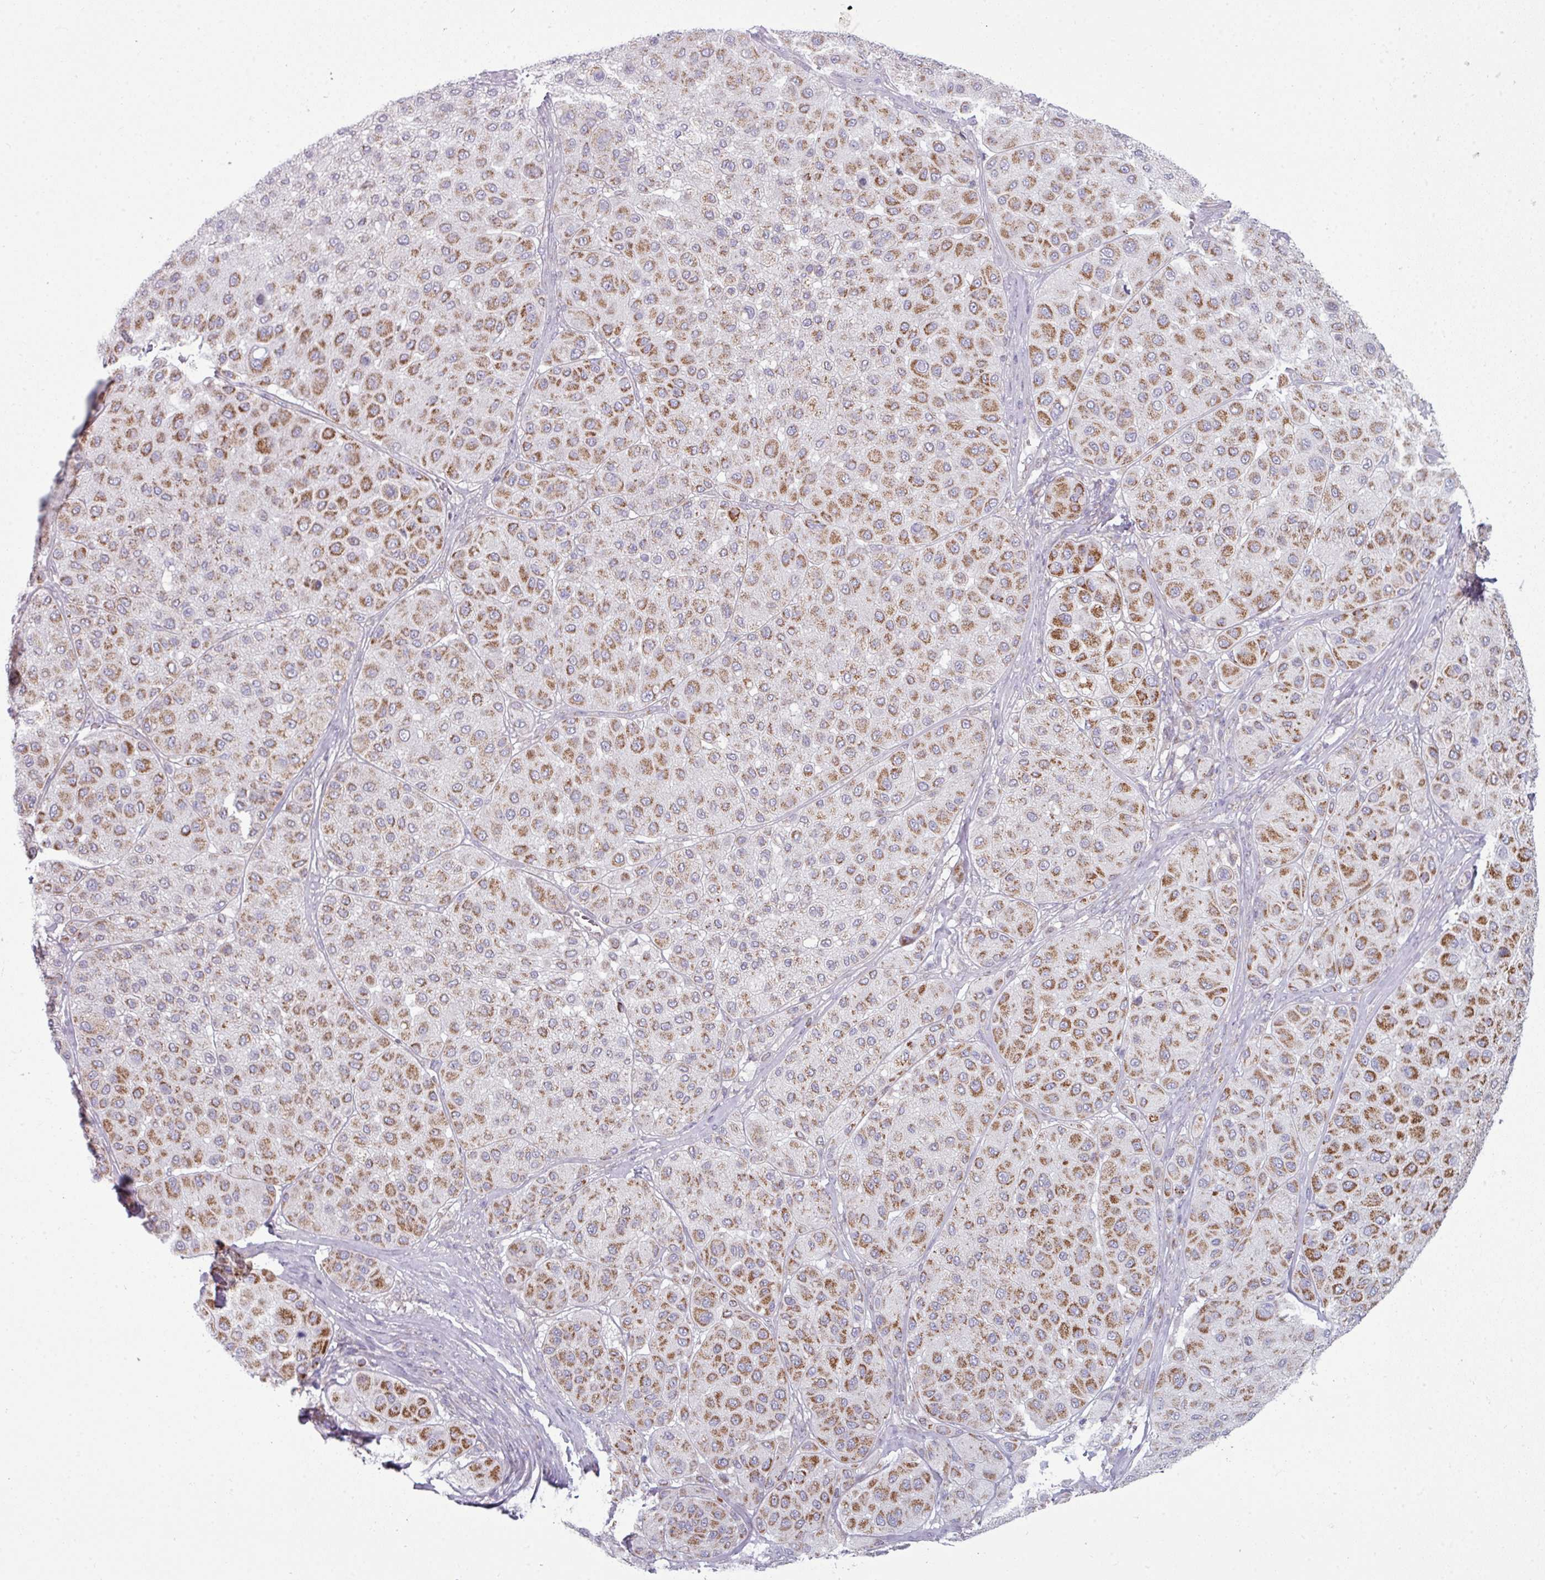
{"staining": {"intensity": "moderate", "quantity": ">75%", "location": "cytoplasmic/membranous"}, "tissue": "melanoma", "cell_type": "Tumor cells", "image_type": "cancer", "snomed": [{"axis": "morphology", "description": "Malignant melanoma, Metastatic site"}, {"axis": "topography", "description": "Smooth muscle"}], "caption": "Melanoma was stained to show a protein in brown. There is medium levels of moderate cytoplasmic/membranous expression in about >75% of tumor cells.", "gene": "ZNF615", "patient": {"sex": "male", "age": 41}}